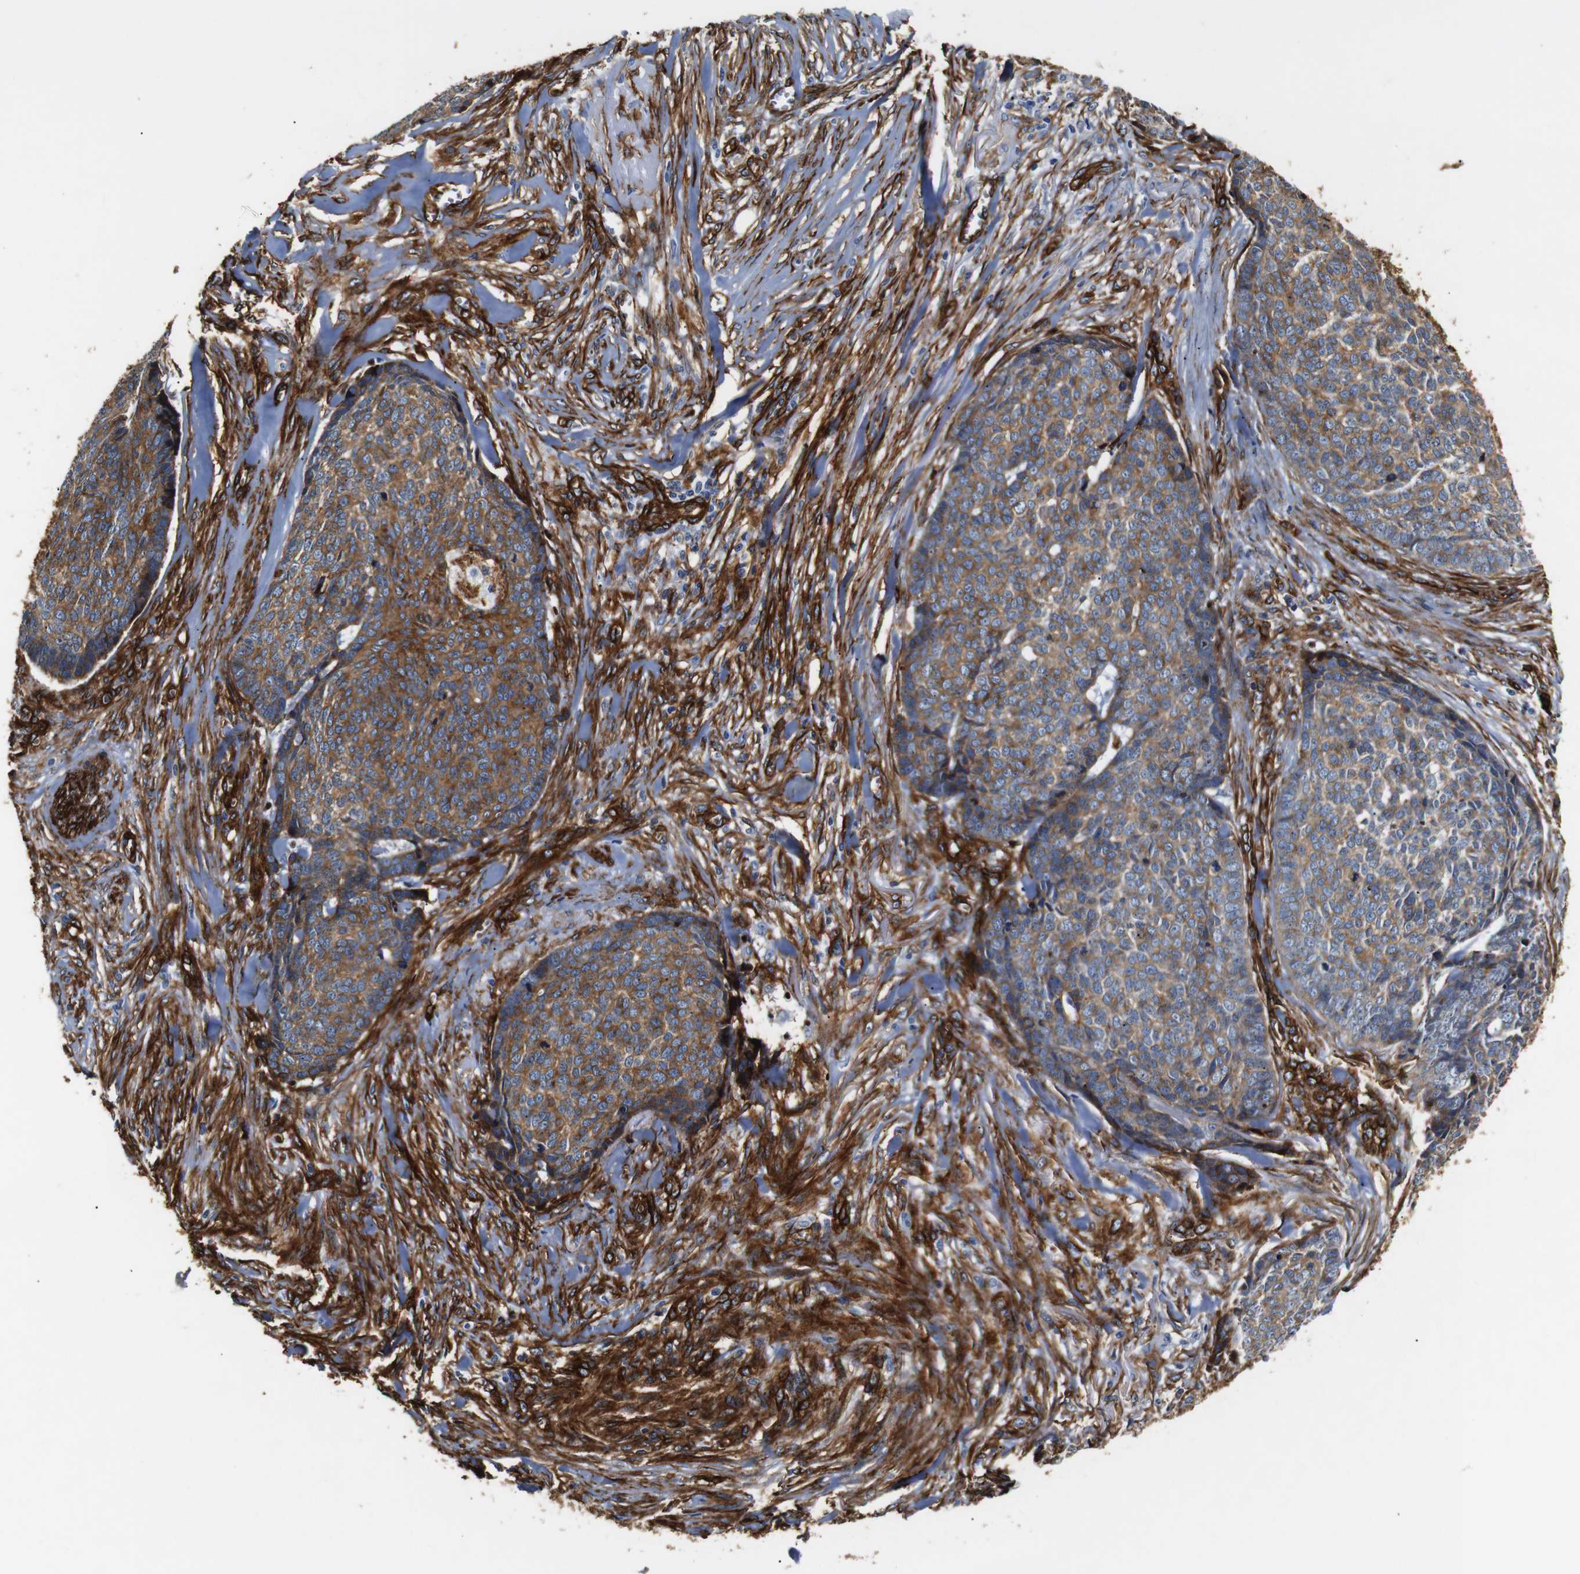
{"staining": {"intensity": "moderate", "quantity": ">75%", "location": "cytoplasmic/membranous"}, "tissue": "skin cancer", "cell_type": "Tumor cells", "image_type": "cancer", "snomed": [{"axis": "morphology", "description": "Basal cell carcinoma"}, {"axis": "topography", "description": "Skin"}], "caption": "Immunohistochemistry staining of basal cell carcinoma (skin), which reveals medium levels of moderate cytoplasmic/membranous expression in about >75% of tumor cells indicating moderate cytoplasmic/membranous protein staining. The staining was performed using DAB (3,3'-diaminobenzidine) (brown) for protein detection and nuclei were counterstained in hematoxylin (blue).", "gene": "CAV2", "patient": {"sex": "male", "age": 84}}